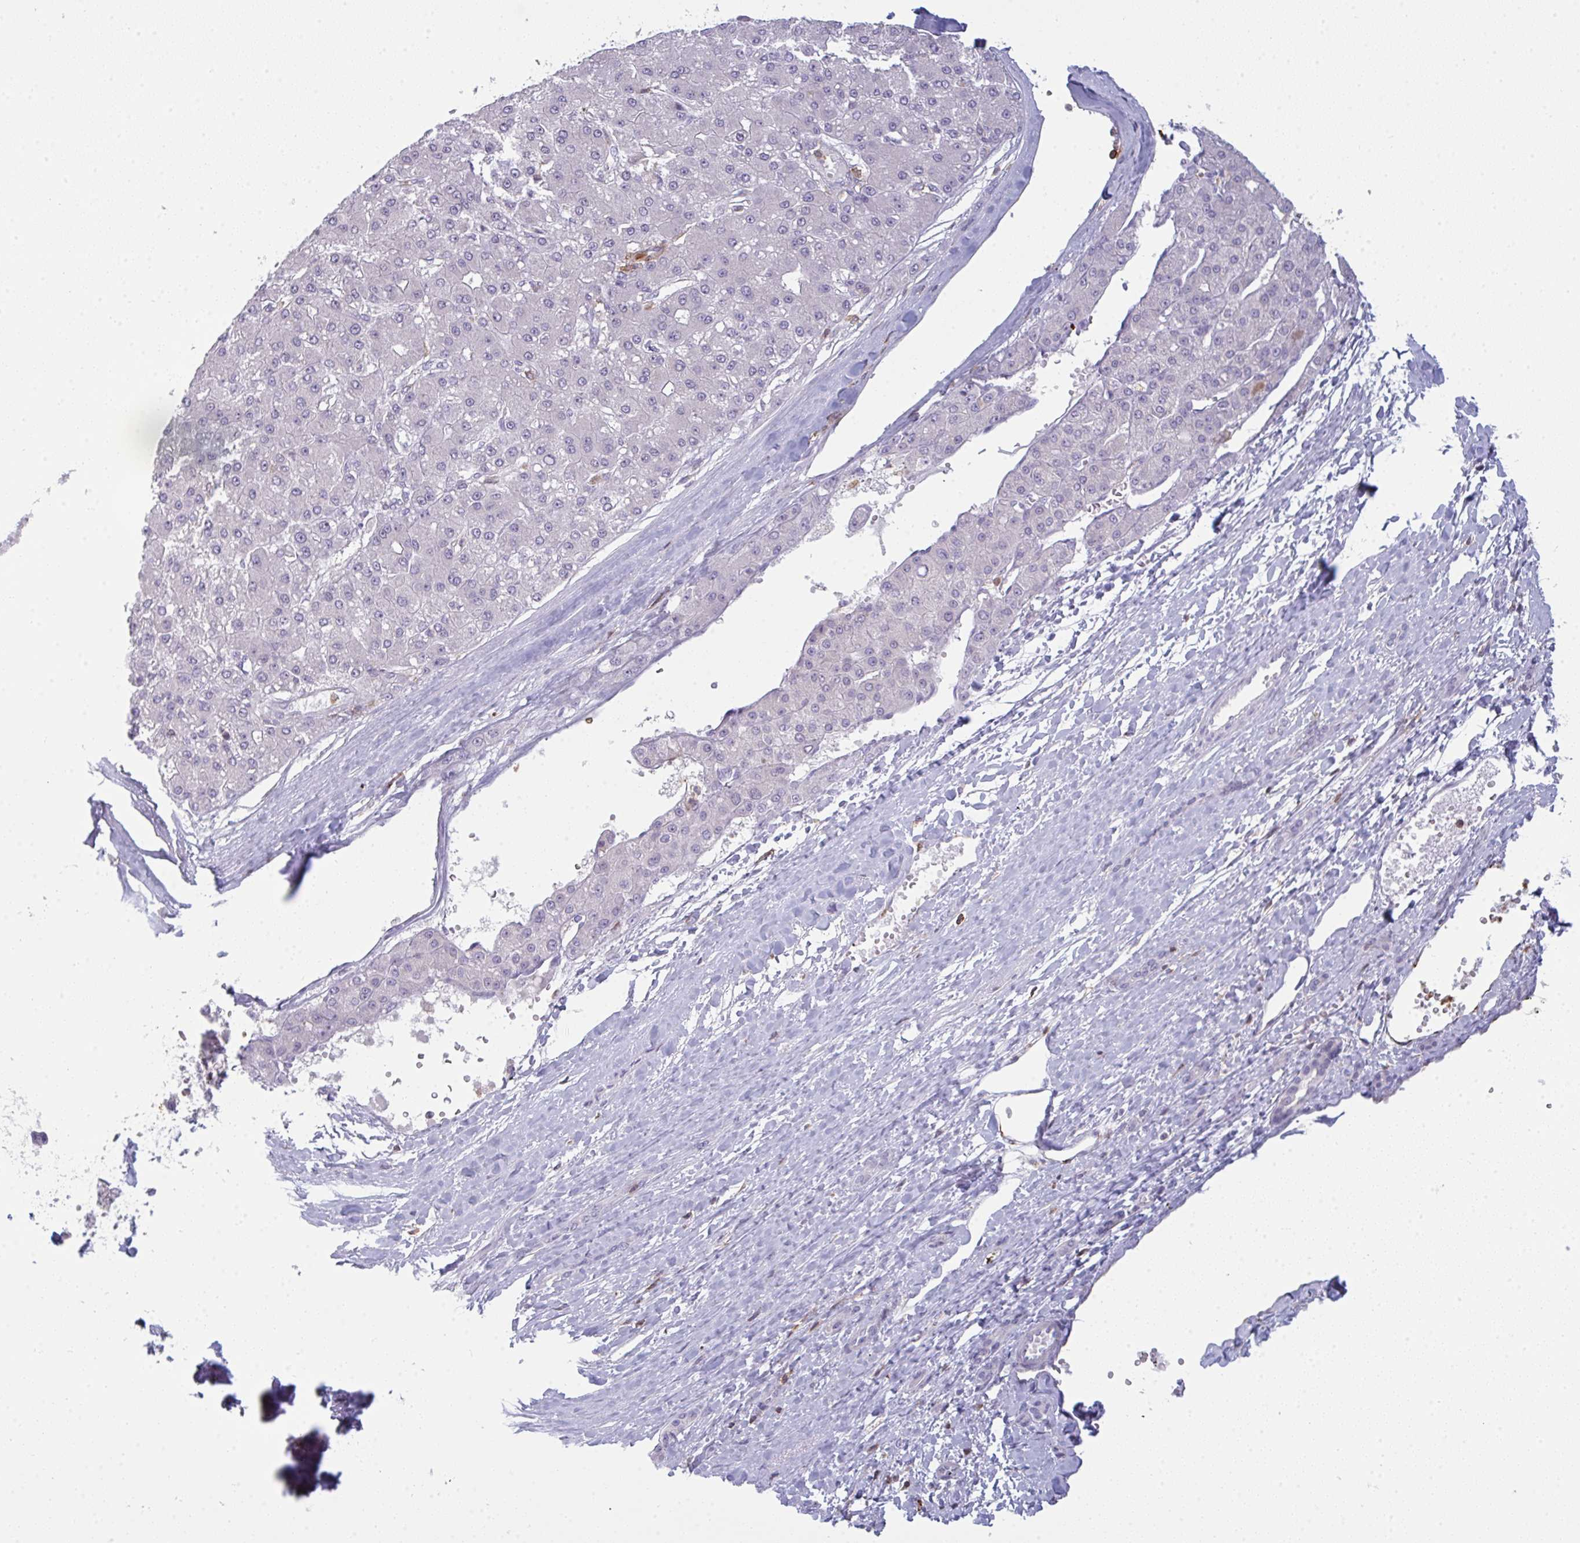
{"staining": {"intensity": "negative", "quantity": "none", "location": "none"}, "tissue": "liver cancer", "cell_type": "Tumor cells", "image_type": "cancer", "snomed": [{"axis": "morphology", "description": "Carcinoma, Hepatocellular, NOS"}, {"axis": "topography", "description": "Liver"}], "caption": "Image shows no protein positivity in tumor cells of hepatocellular carcinoma (liver) tissue.", "gene": "CD80", "patient": {"sex": "male", "age": 67}}